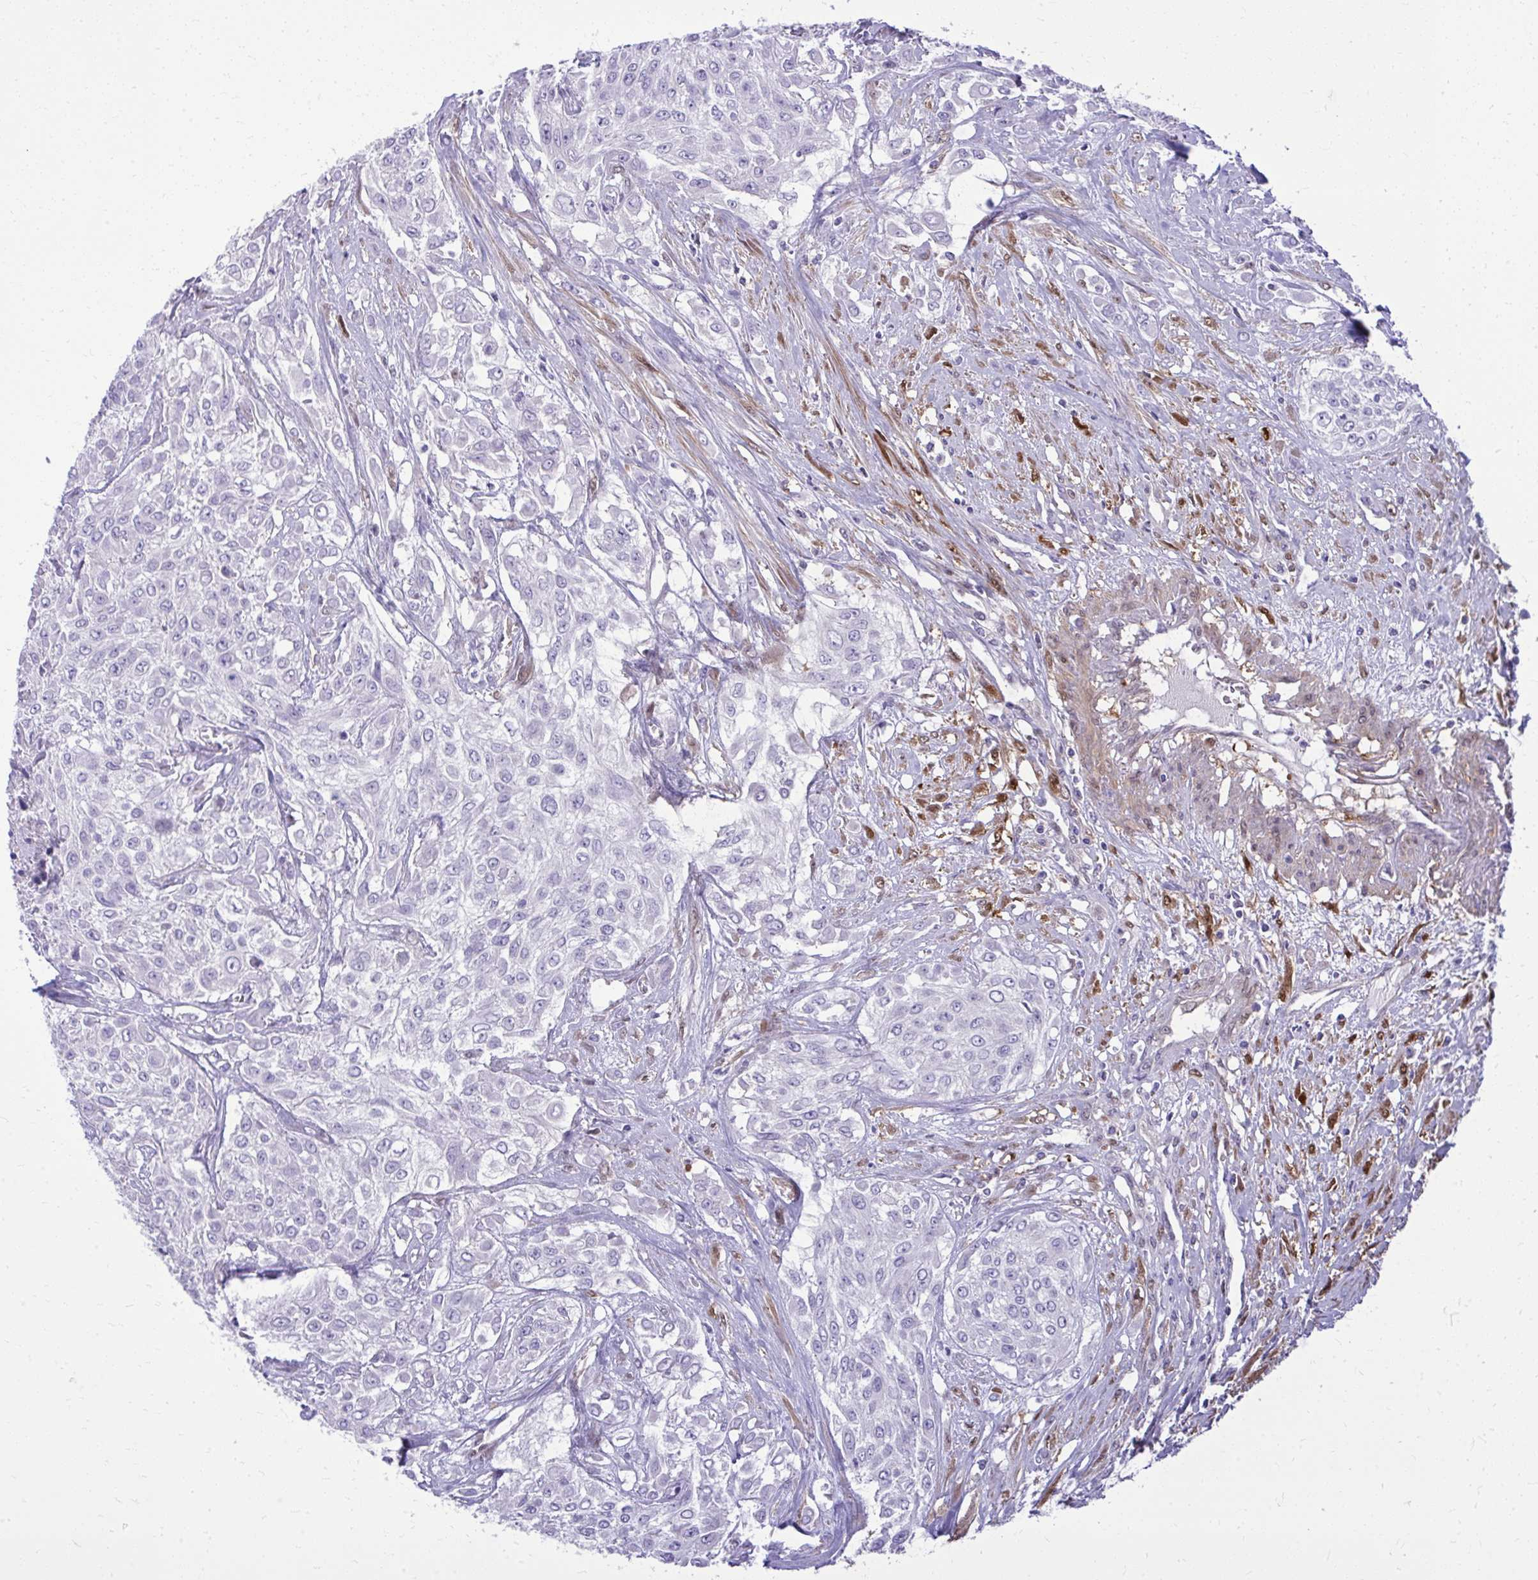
{"staining": {"intensity": "negative", "quantity": "none", "location": "none"}, "tissue": "urothelial cancer", "cell_type": "Tumor cells", "image_type": "cancer", "snomed": [{"axis": "morphology", "description": "Urothelial carcinoma, High grade"}, {"axis": "topography", "description": "Urinary bladder"}], "caption": "DAB immunohistochemical staining of urothelial cancer exhibits no significant expression in tumor cells. (IHC, brightfield microscopy, high magnification).", "gene": "NNMT", "patient": {"sex": "male", "age": 57}}